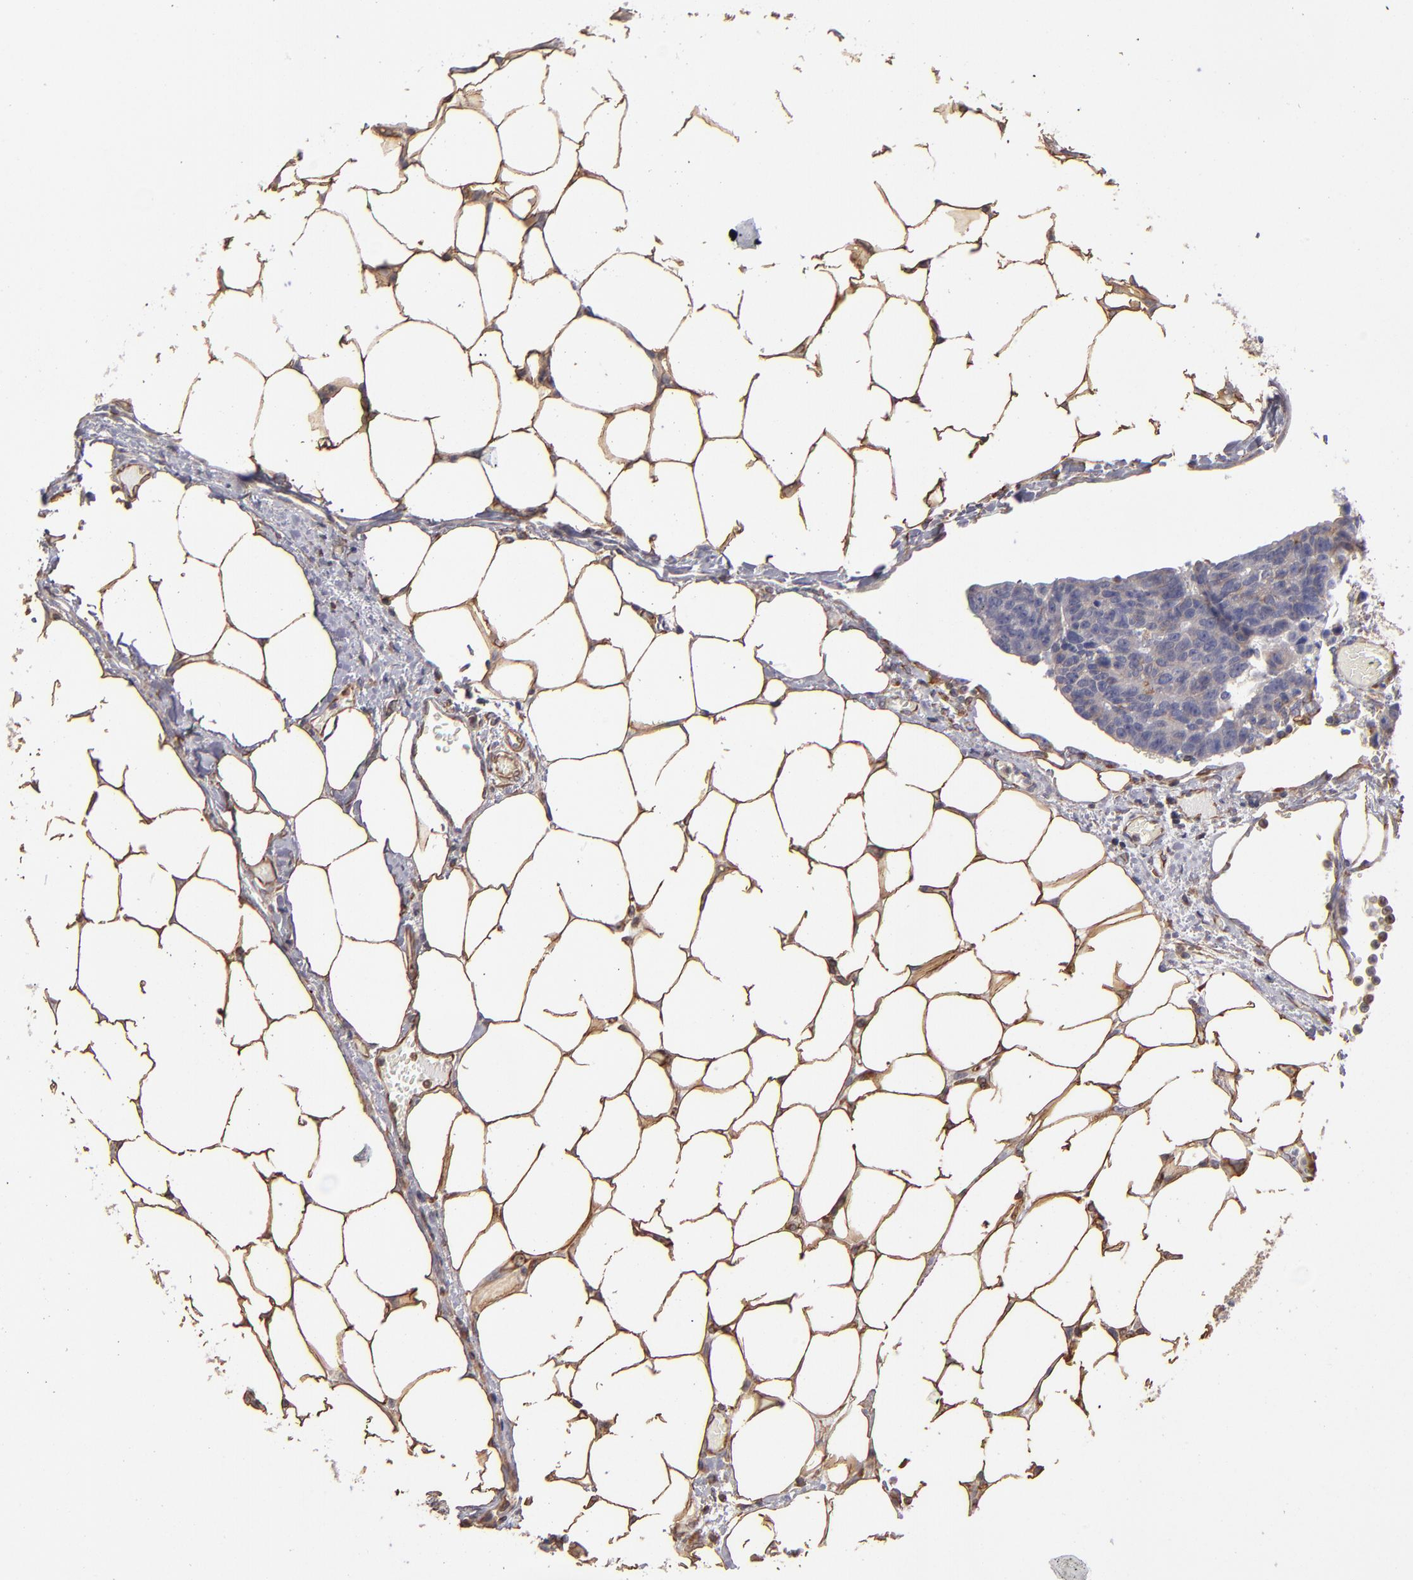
{"staining": {"intensity": "negative", "quantity": "none", "location": "none"}, "tissue": "colorectal cancer", "cell_type": "Tumor cells", "image_type": "cancer", "snomed": [{"axis": "morphology", "description": "Adenocarcinoma, NOS"}, {"axis": "topography", "description": "Colon"}], "caption": "DAB immunohistochemical staining of colorectal cancer (adenocarcinoma) exhibits no significant expression in tumor cells. (DAB (3,3'-diaminobenzidine) IHC, high magnification).", "gene": "ABCC1", "patient": {"sex": "female", "age": 86}}